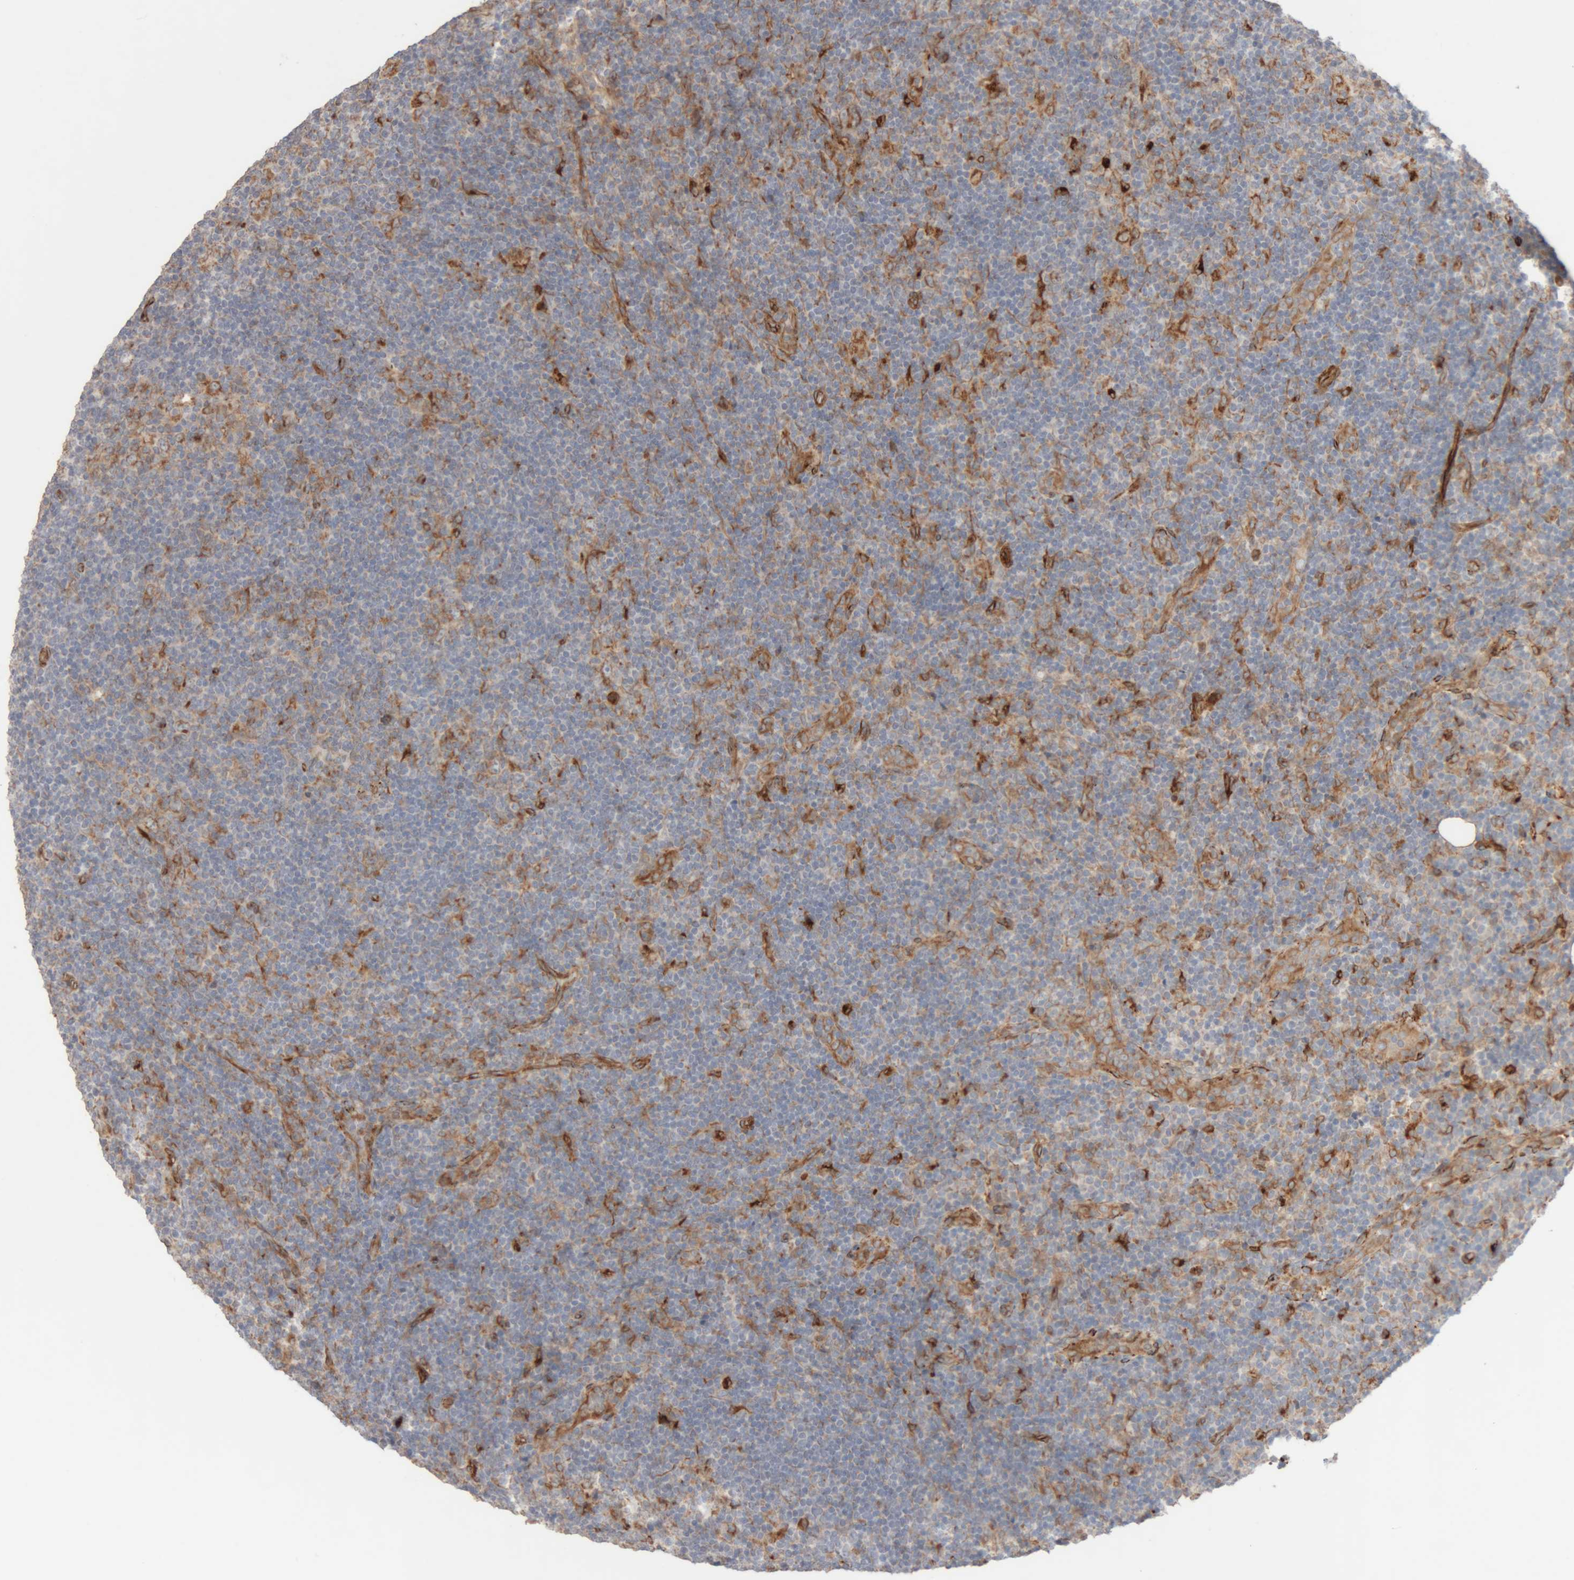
{"staining": {"intensity": "moderate", "quantity": ">75%", "location": "cytoplasmic/membranous"}, "tissue": "lymphoma", "cell_type": "Tumor cells", "image_type": "cancer", "snomed": [{"axis": "morphology", "description": "Hodgkin's disease, NOS"}, {"axis": "topography", "description": "Lymph node"}], "caption": "Immunohistochemical staining of human lymphoma demonstrates moderate cytoplasmic/membranous protein staining in approximately >75% of tumor cells.", "gene": "RAB32", "patient": {"sex": "female", "age": 57}}